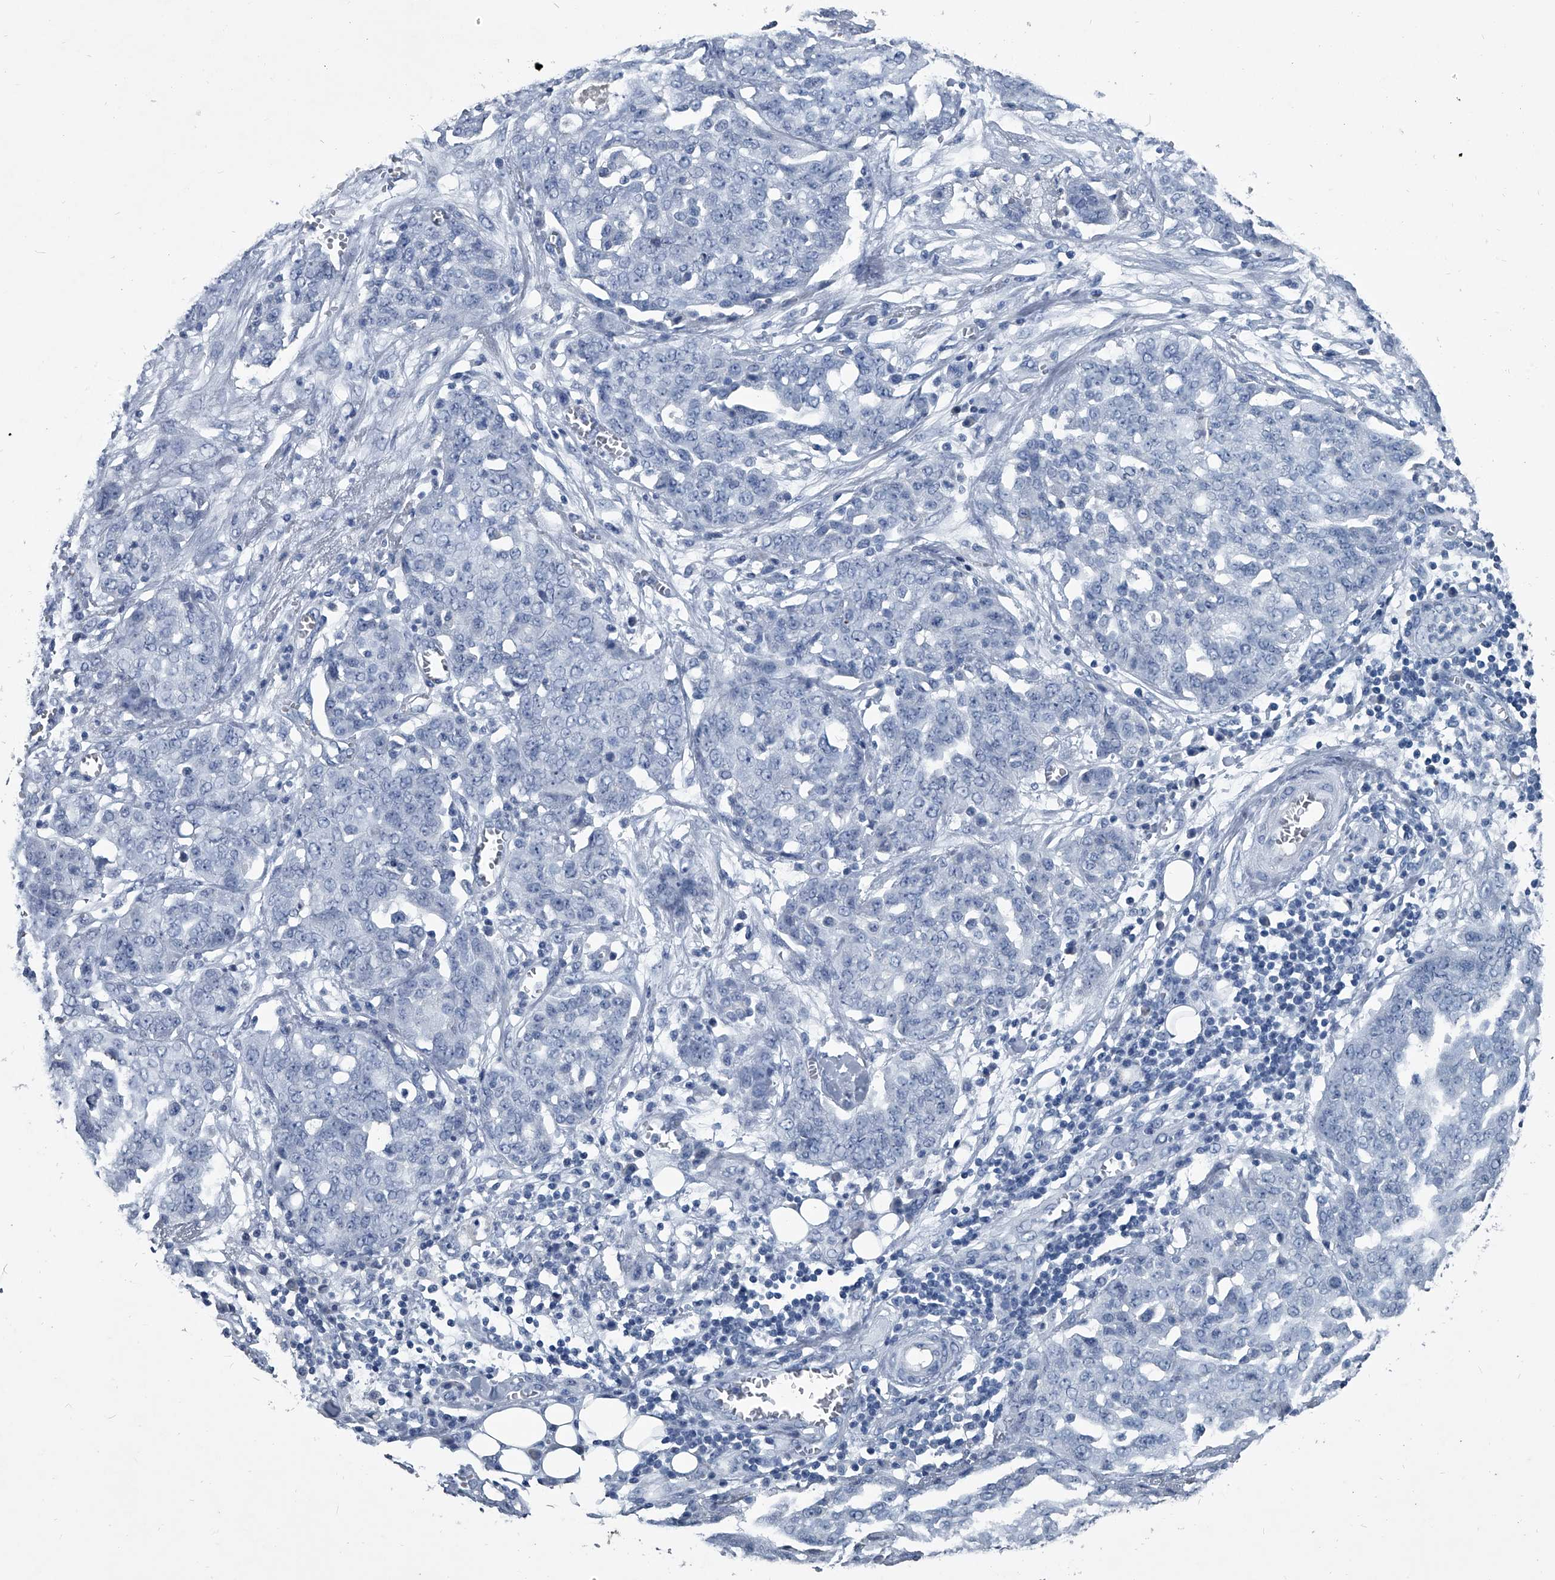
{"staining": {"intensity": "negative", "quantity": "none", "location": "none"}, "tissue": "ovarian cancer", "cell_type": "Tumor cells", "image_type": "cancer", "snomed": [{"axis": "morphology", "description": "Cystadenocarcinoma, serous, NOS"}, {"axis": "topography", "description": "Soft tissue"}, {"axis": "topography", "description": "Ovary"}], "caption": "Immunohistochemical staining of ovarian serous cystadenocarcinoma reveals no significant expression in tumor cells.", "gene": "BCAS1", "patient": {"sex": "female", "age": 57}}